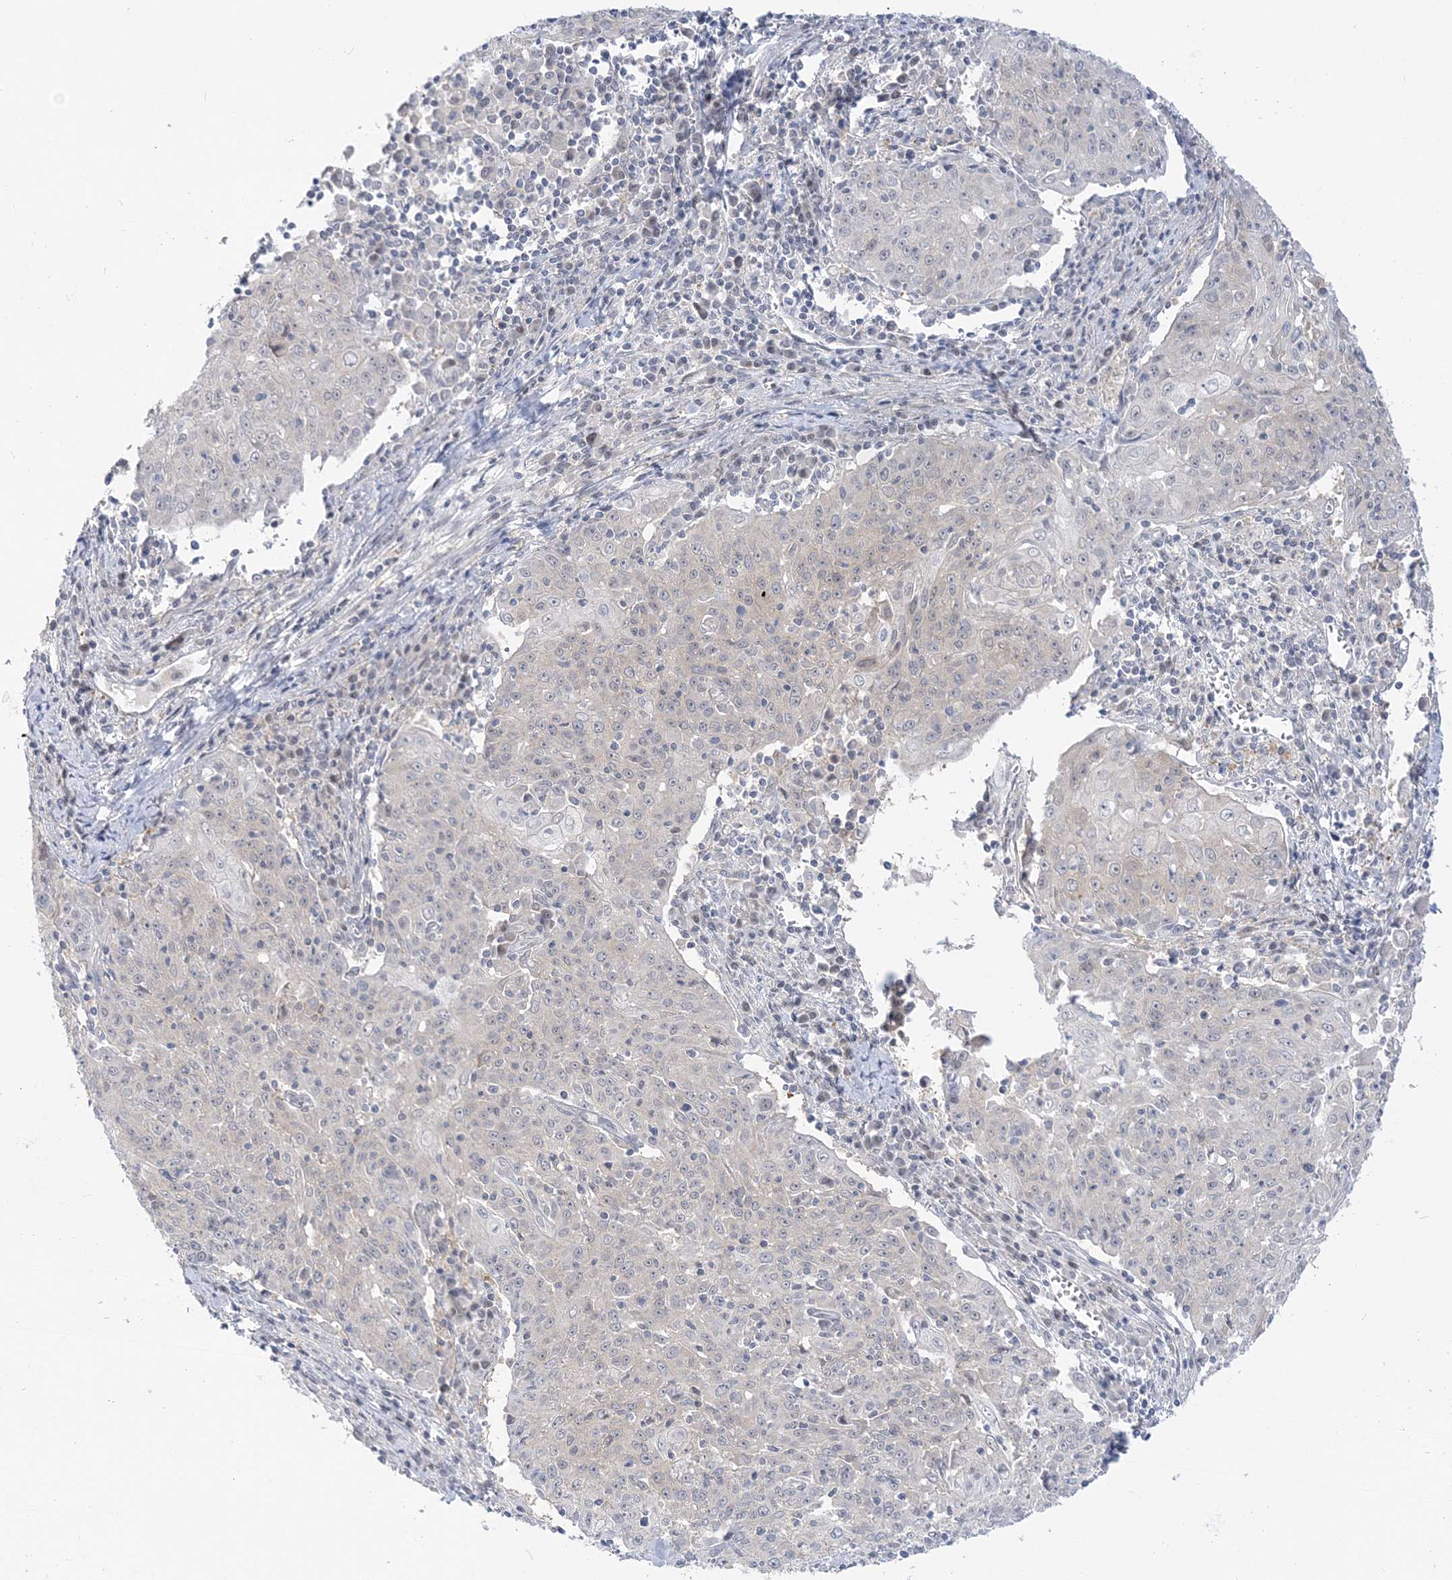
{"staining": {"intensity": "negative", "quantity": "none", "location": "none"}, "tissue": "cervical cancer", "cell_type": "Tumor cells", "image_type": "cancer", "snomed": [{"axis": "morphology", "description": "Squamous cell carcinoma, NOS"}, {"axis": "topography", "description": "Cervix"}], "caption": "Tumor cells are negative for brown protein staining in cervical cancer (squamous cell carcinoma).", "gene": "THADA", "patient": {"sex": "female", "age": 48}}